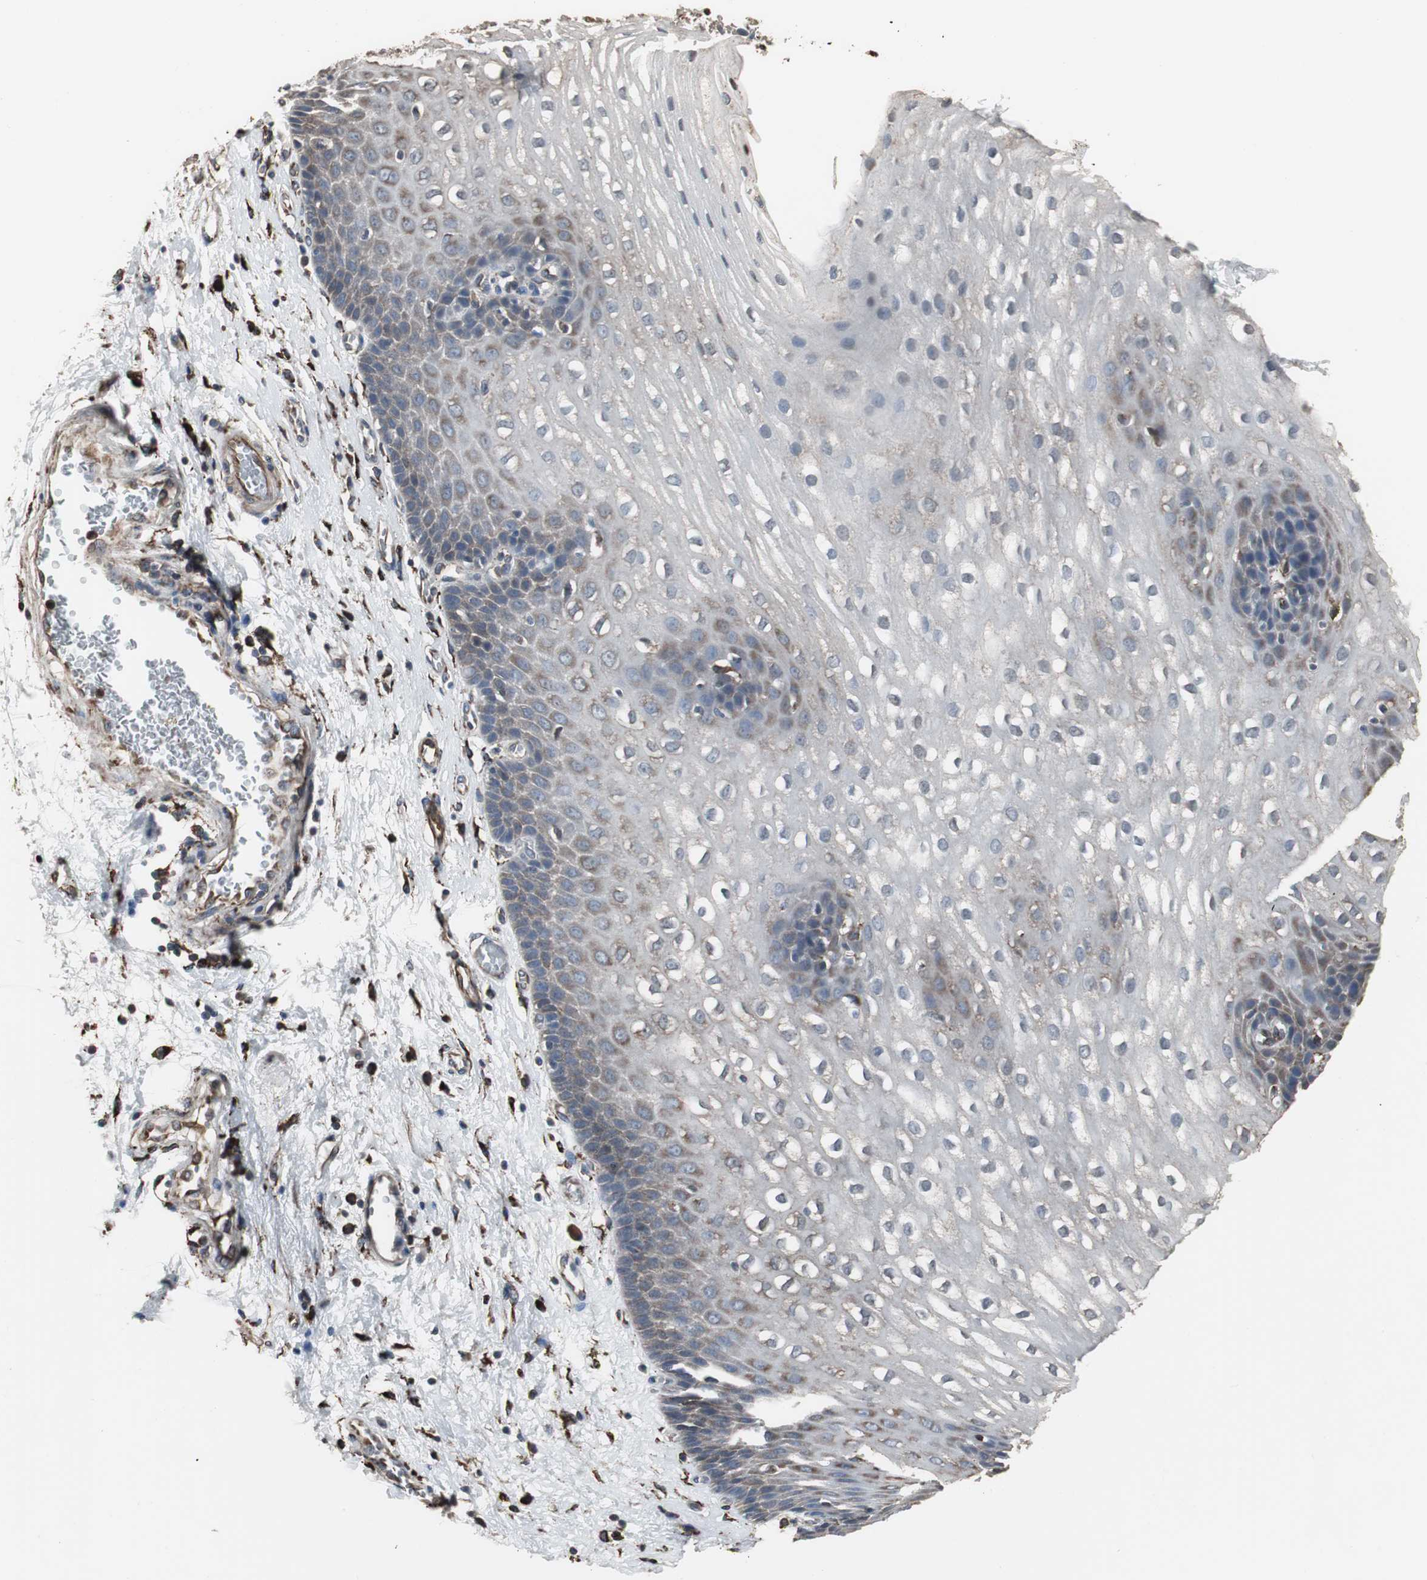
{"staining": {"intensity": "moderate", "quantity": "25%-75%", "location": "cytoplasmic/membranous"}, "tissue": "esophagus", "cell_type": "Squamous epithelial cells", "image_type": "normal", "snomed": [{"axis": "morphology", "description": "Normal tissue, NOS"}, {"axis": "topography", "description": "Esophagus"}], "caption": "Human esophagus stained with a brown dye demonstrates moderate cytoplasmic/membranous positive expression in approximately 25%-75% of squamous epithelial cells.", "gene": "CALU", "patient": {"sex": "male", "age": 48}}